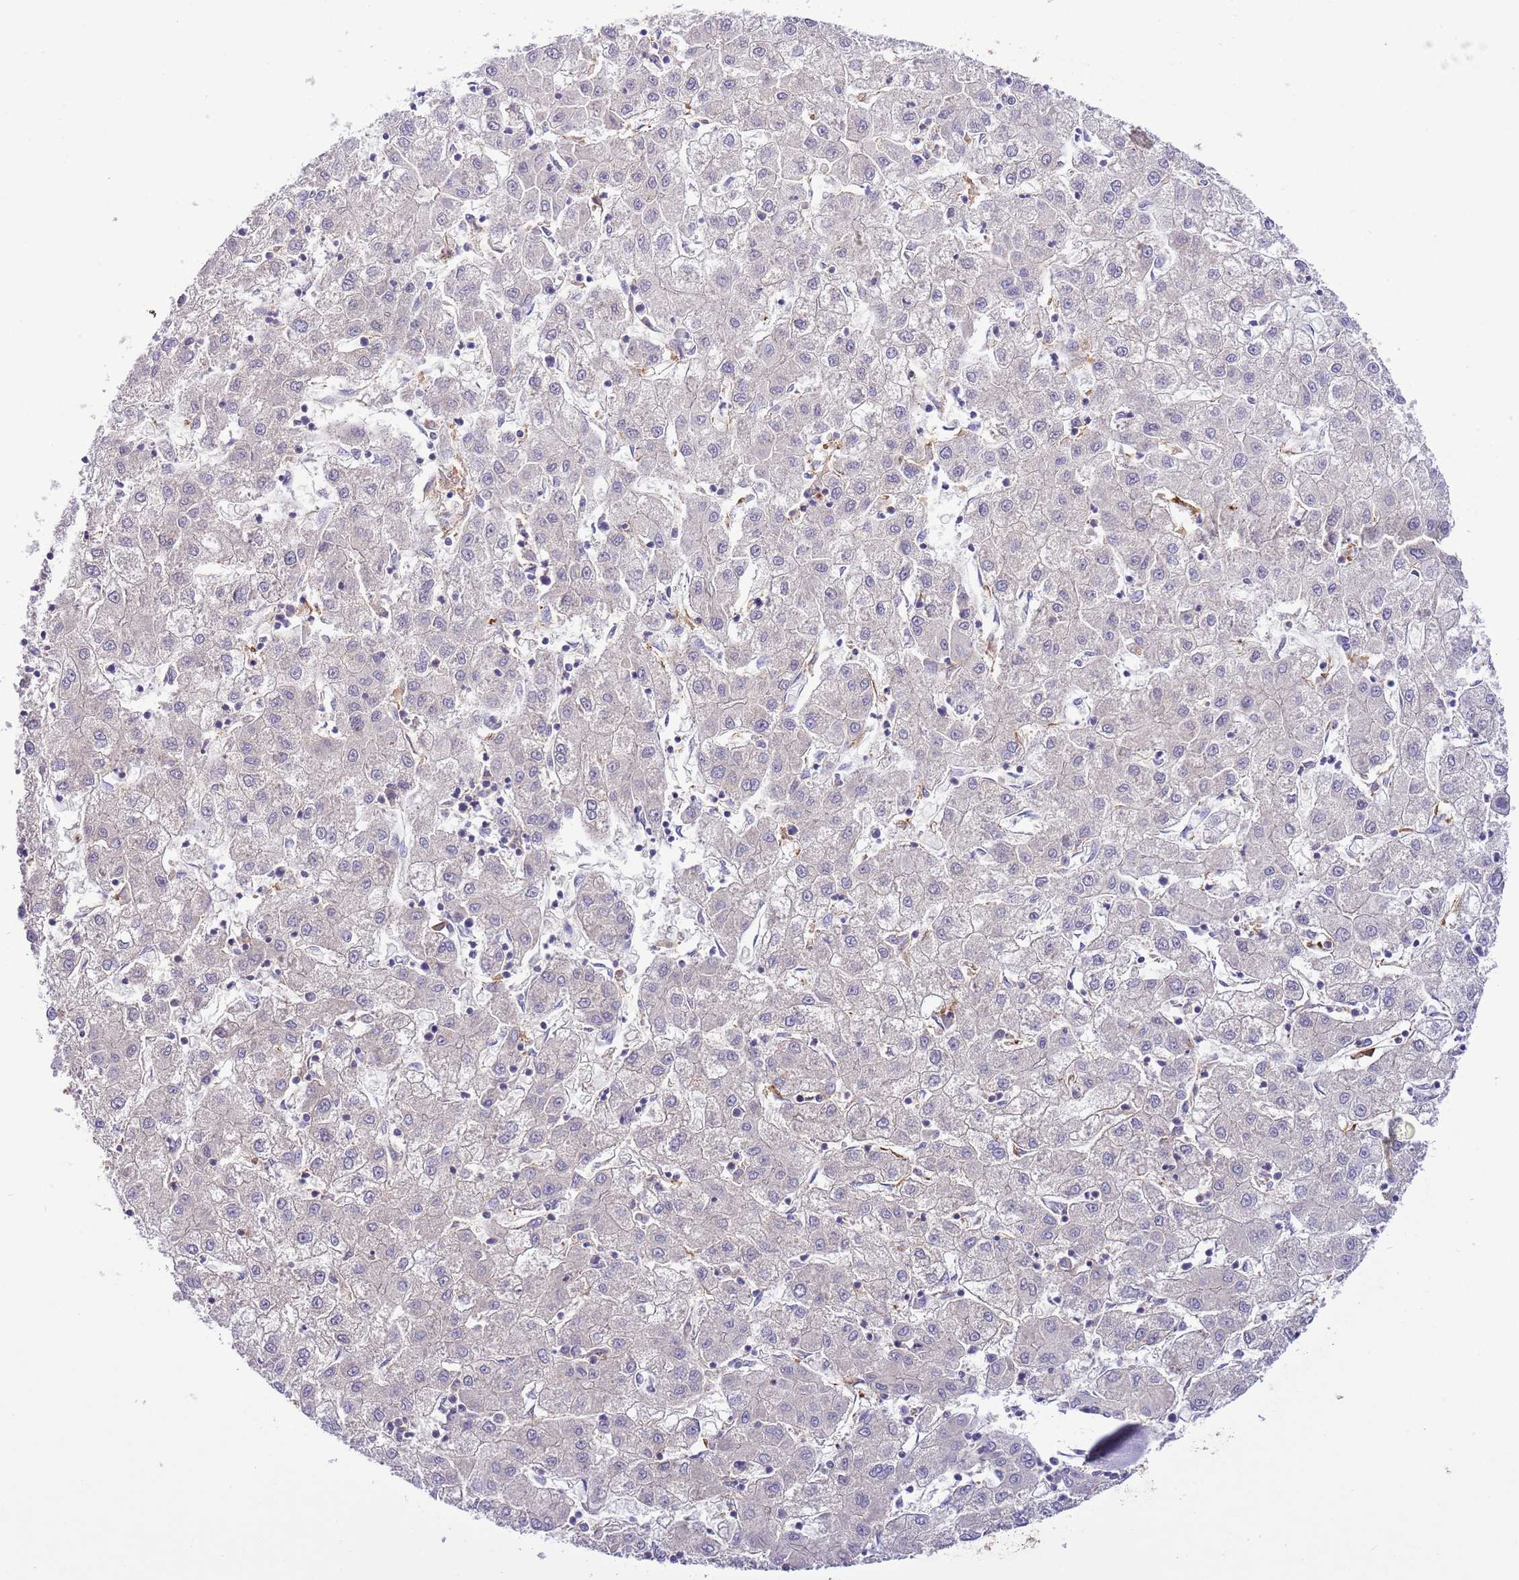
{"staining": {"intensity": "negative", "quantity": "none", "location": "none"}, "tissue": "liver cancer", "cell_type": "Tumor cells", "image_type": "cancer", "snomed": [{"axis": "morphology", "description": "Carcinoma, Hepatocellular, NOS"}, {"axis": "topography", "description": "Liver"}], "caption": "The image shows no staining of tumor cells in liver hepatocellular carcinoma.", "gene": "EFHD1", "patient": {"sex": "male", "age": 72}}